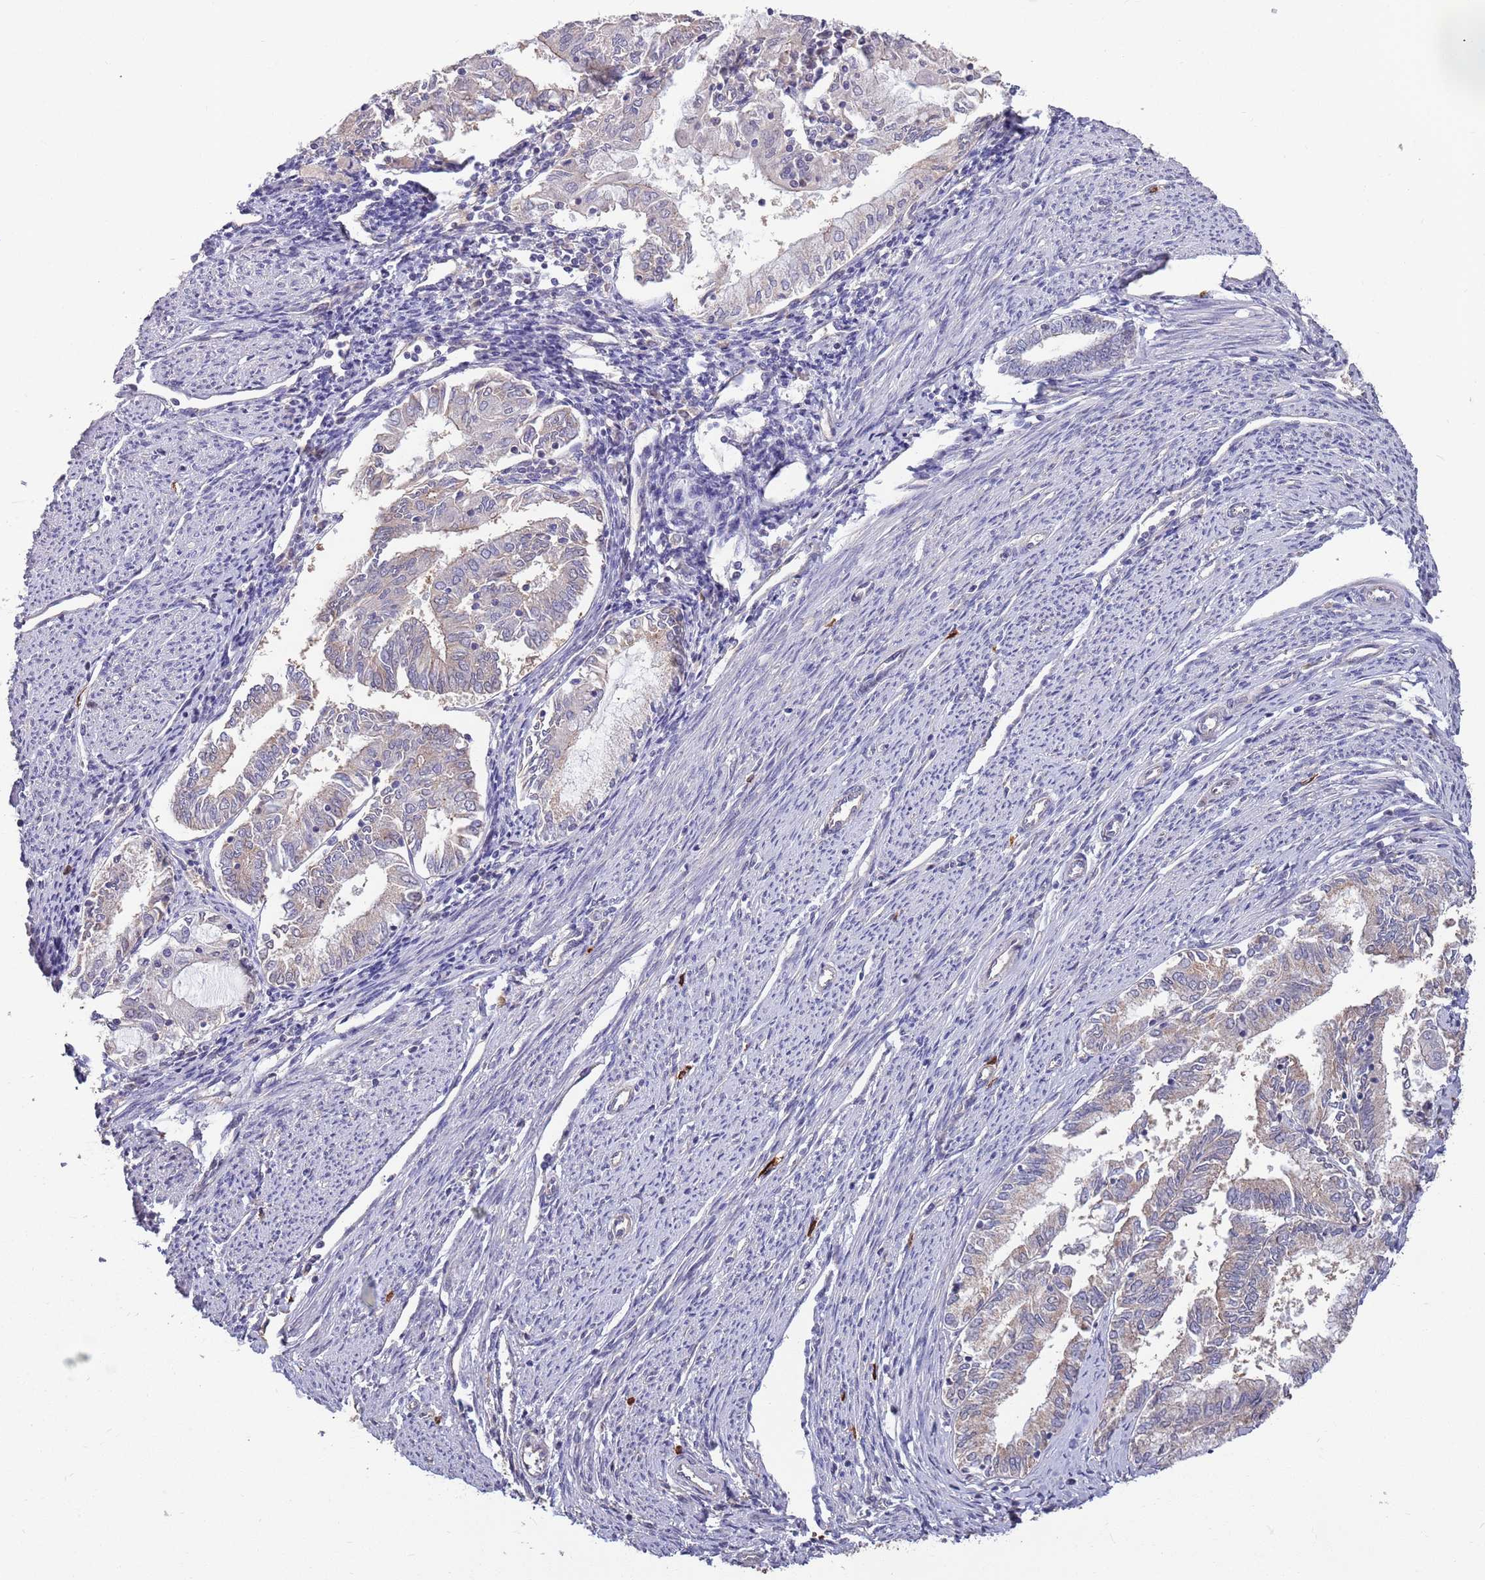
{"staining": {"intensity": "weak", "quantity": "<25%", "location": "cytoplasmic/membranous"}, "tissue": "endometrial cancer", "cell_type": "Tumor cells", "image_type": "cancer", "snomed": [{"axis": "morphology", "description": "Adenocarcinoma, NOS"}, {"axis": "topography", "description": "Endometrium"}], "caption": "A photomicrograph of human endometrial cancer is negative for staining in tumor cells.", "gene": "MARVELD2", "patient": {"sex": "female", "age": 79}}